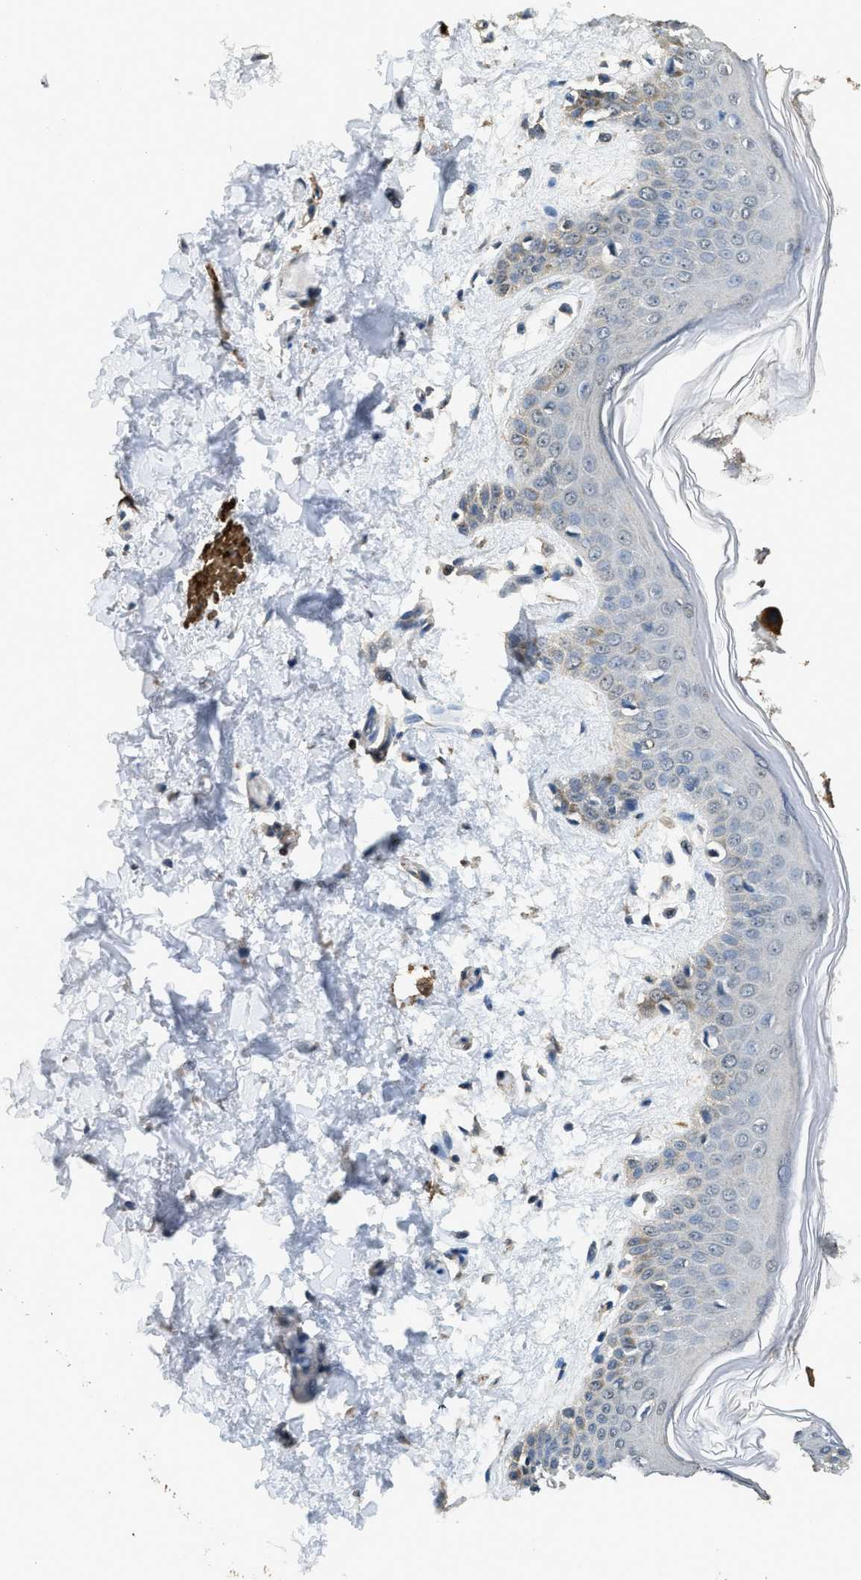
{"staining": {"intensity": "negative", "quantity": "none", "location": "none"}, "tissue": "skin", "cell_type": "Fibroblasts", "image_type": "normal", "snomed": [{"axis": "morphology", "description": "Normal tissue, NOS"}, {"axis": "topography", "description": "Skin"}], "caption": "Fibroblasts show no significant protein positivity in unremarkable skin. (Brightfield microscopy of DAB IHC at high magnification).", "gene": "SYNM", "patient": {"sex": "male", "age": 53}}